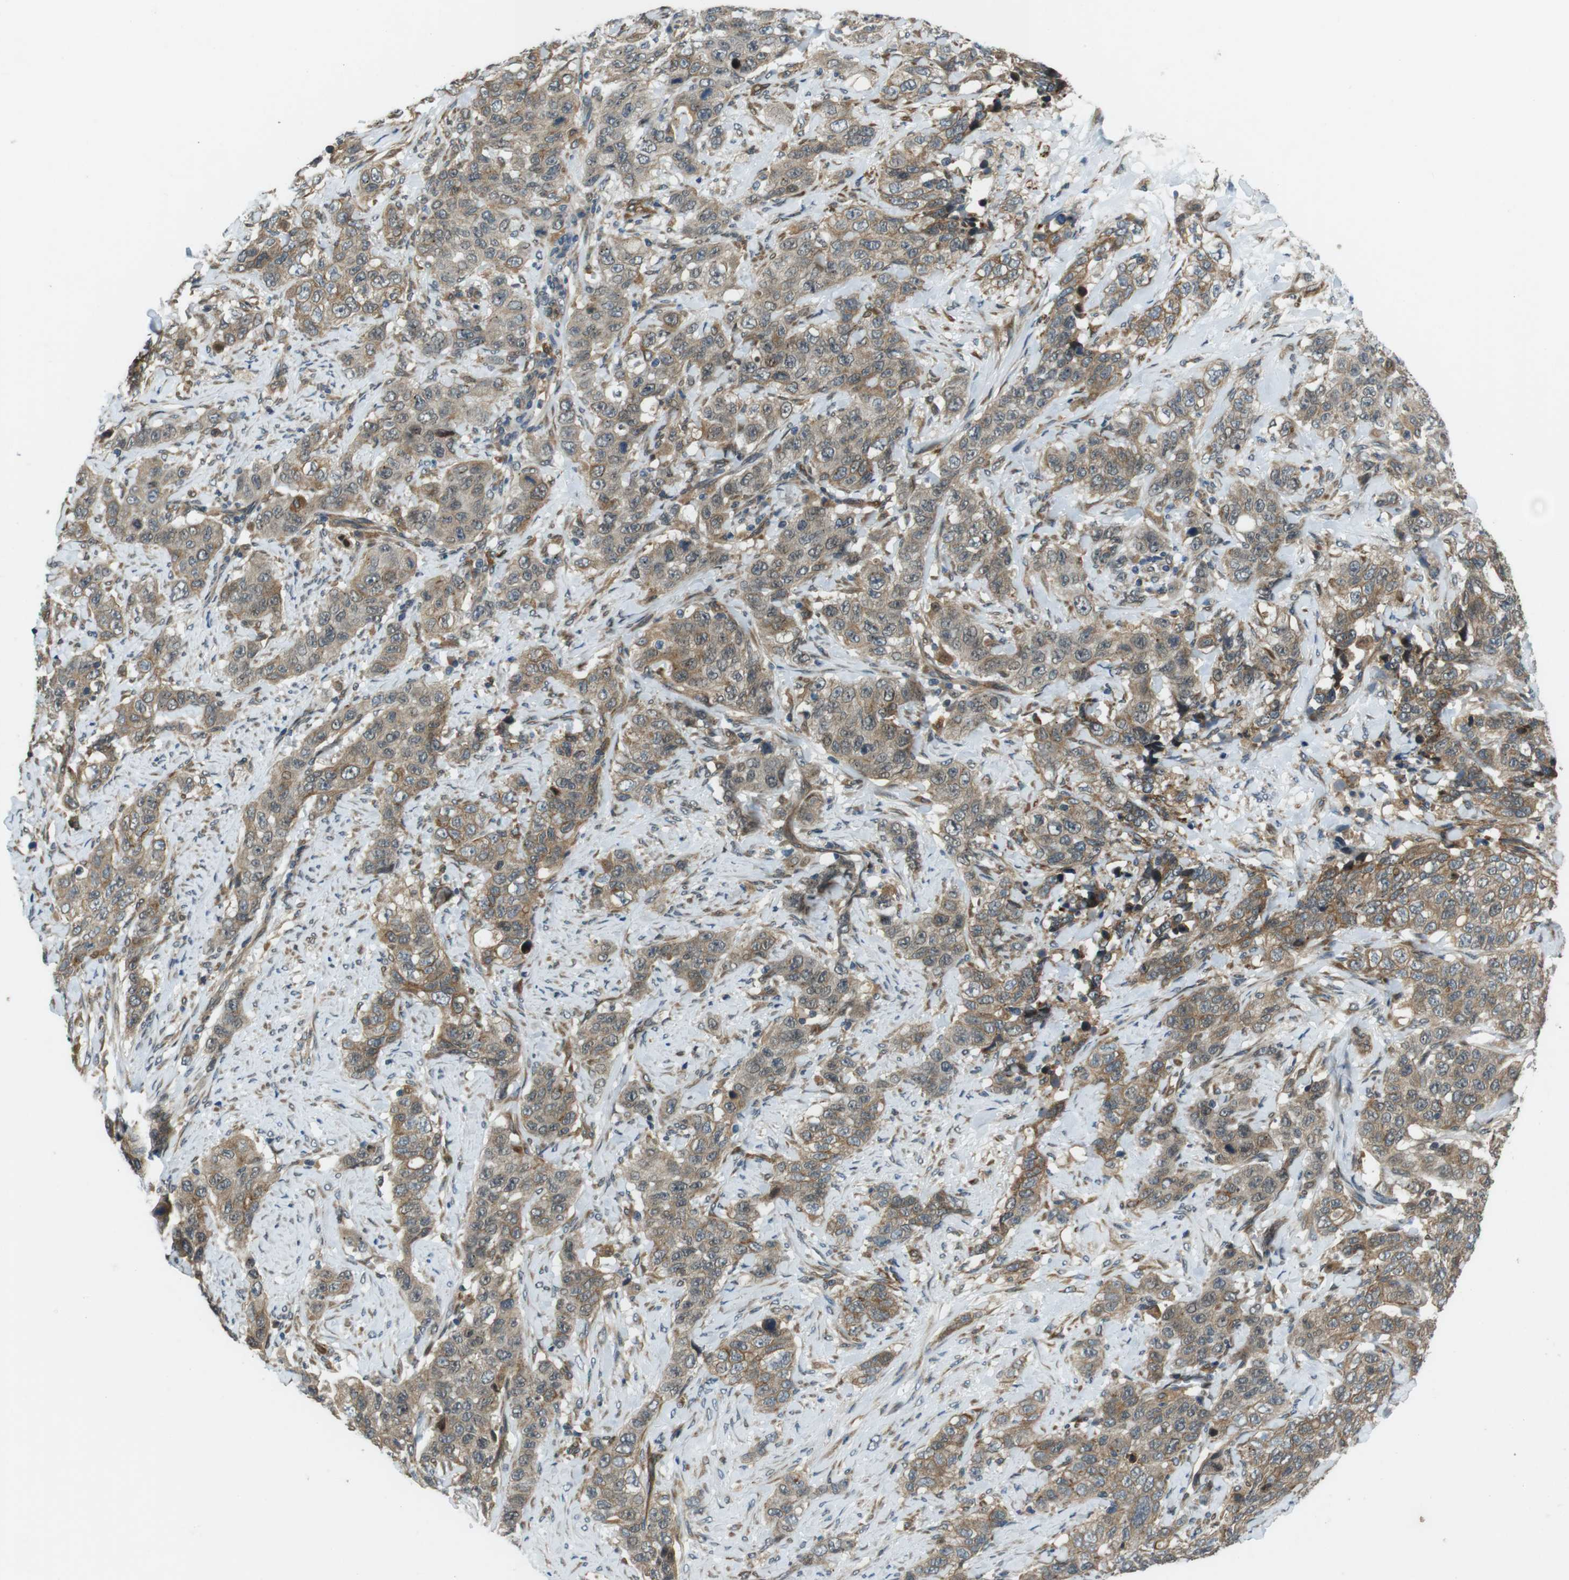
{"staining": {"intensity": "moderate", "quantity": ">75%", "location": "cytoplasmic/membranous"}, "tissue": "stomach cancer", "cell_type": "Tumor cells", "image_type": "cancer", "snomed": [{"axis": "morphology", "description": "Adenocarcinoma, NOS"}, {"axis": "topography", "description": "Stomach"}], "caption": "A brown stain labels moderate cytoplasmic/membranous positivity of a protein in human stomach cancer (adenocarcinoma) tumor cells. Nuclei are stained in blue.", "gene": "PALD1", "patient": {"sex": "male", "age": 48}}